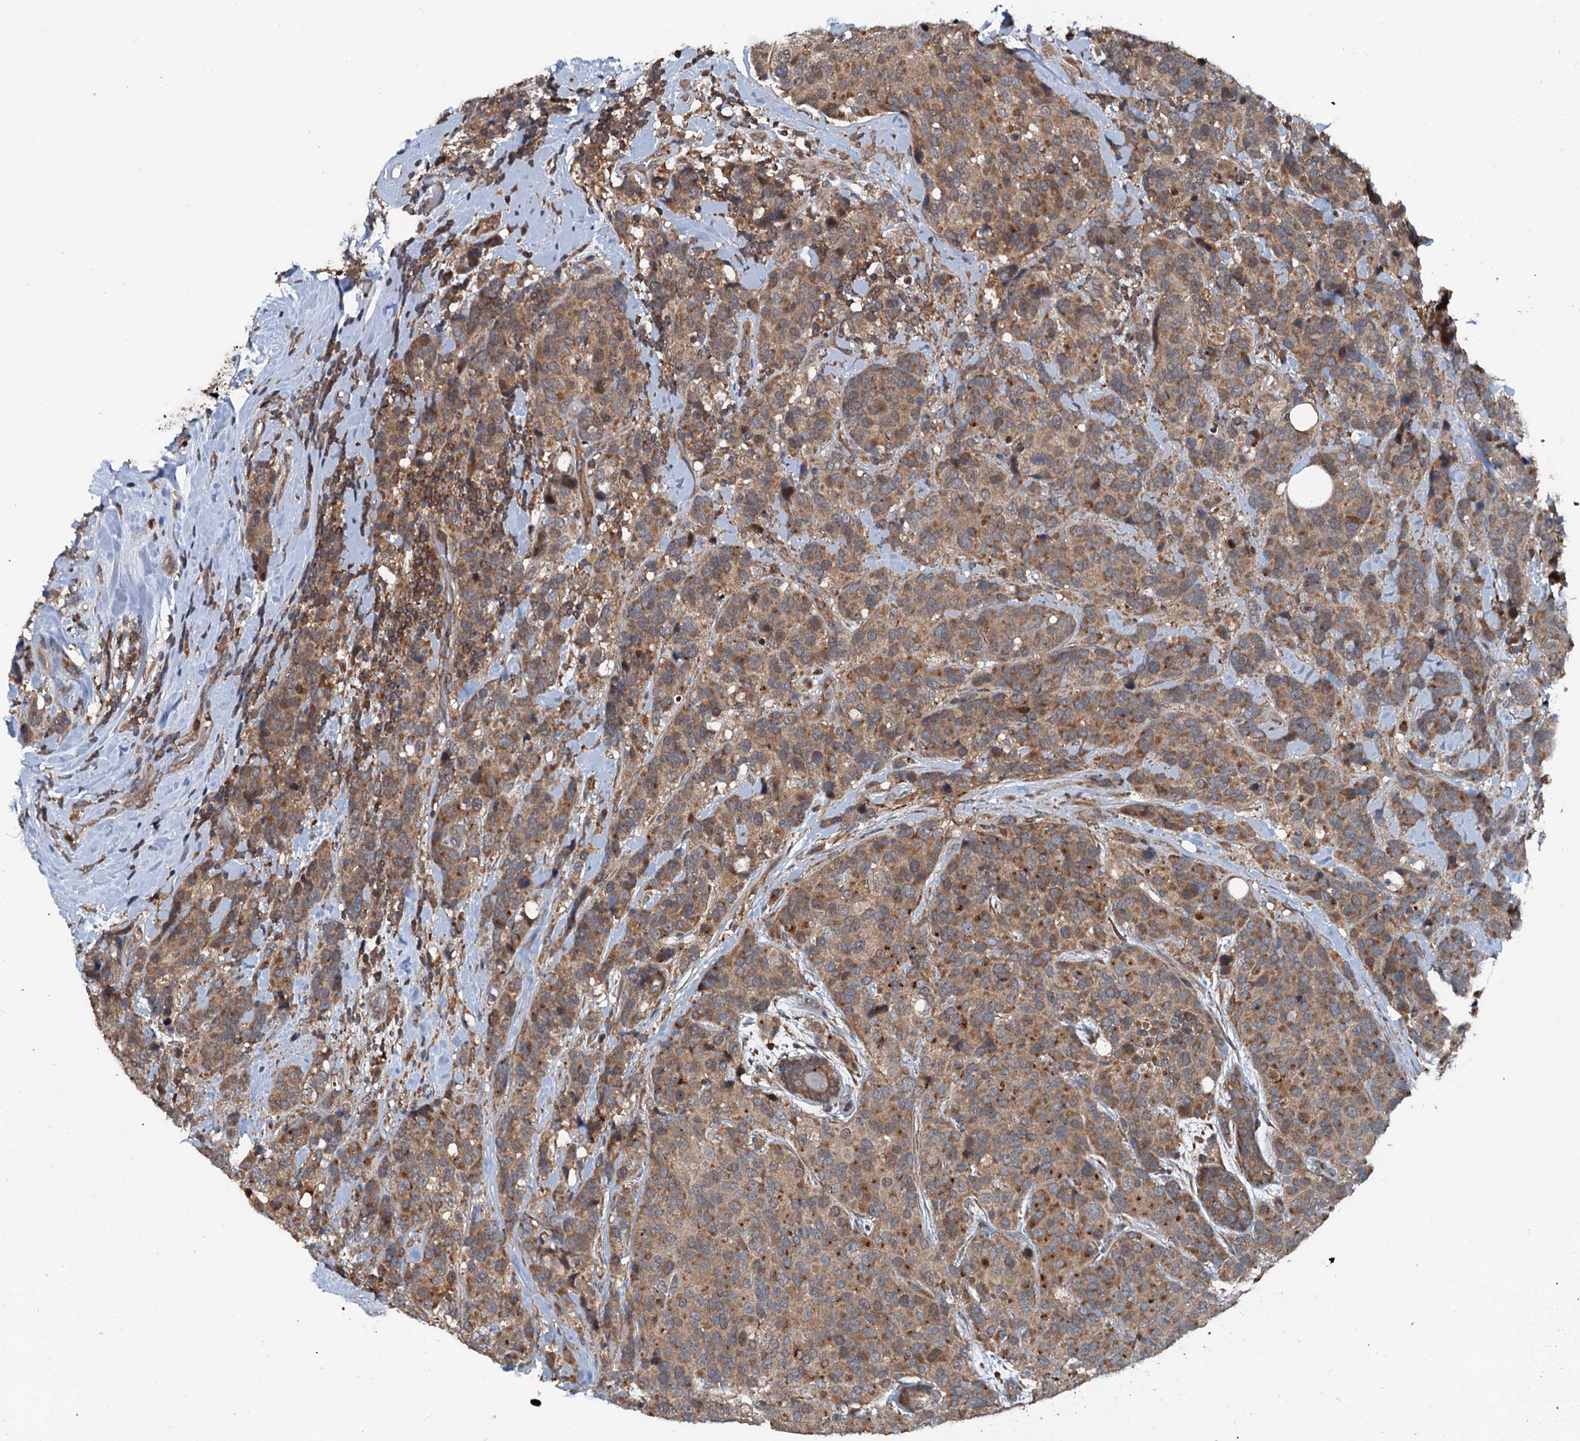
{"staining": {"intensity": "moderate", "quantity": ">75%", "location": "cytoplasmic/membranous"}, "tissue": "breast cancer", "cell_type": "Tumor cells", "image_type": "cancer", "snomed": [{"axis": "morphology", "description": "Lobular carcinoma"}, {"axis": "topography", "description": "Breast"}], "caption": "Breast cancer stained for a protein demonstrates moderate cytoplasmic/membranous positivity in tumor cells.", "gene": "TEDC1", "patient": {"sex": "female", "age": 59}}